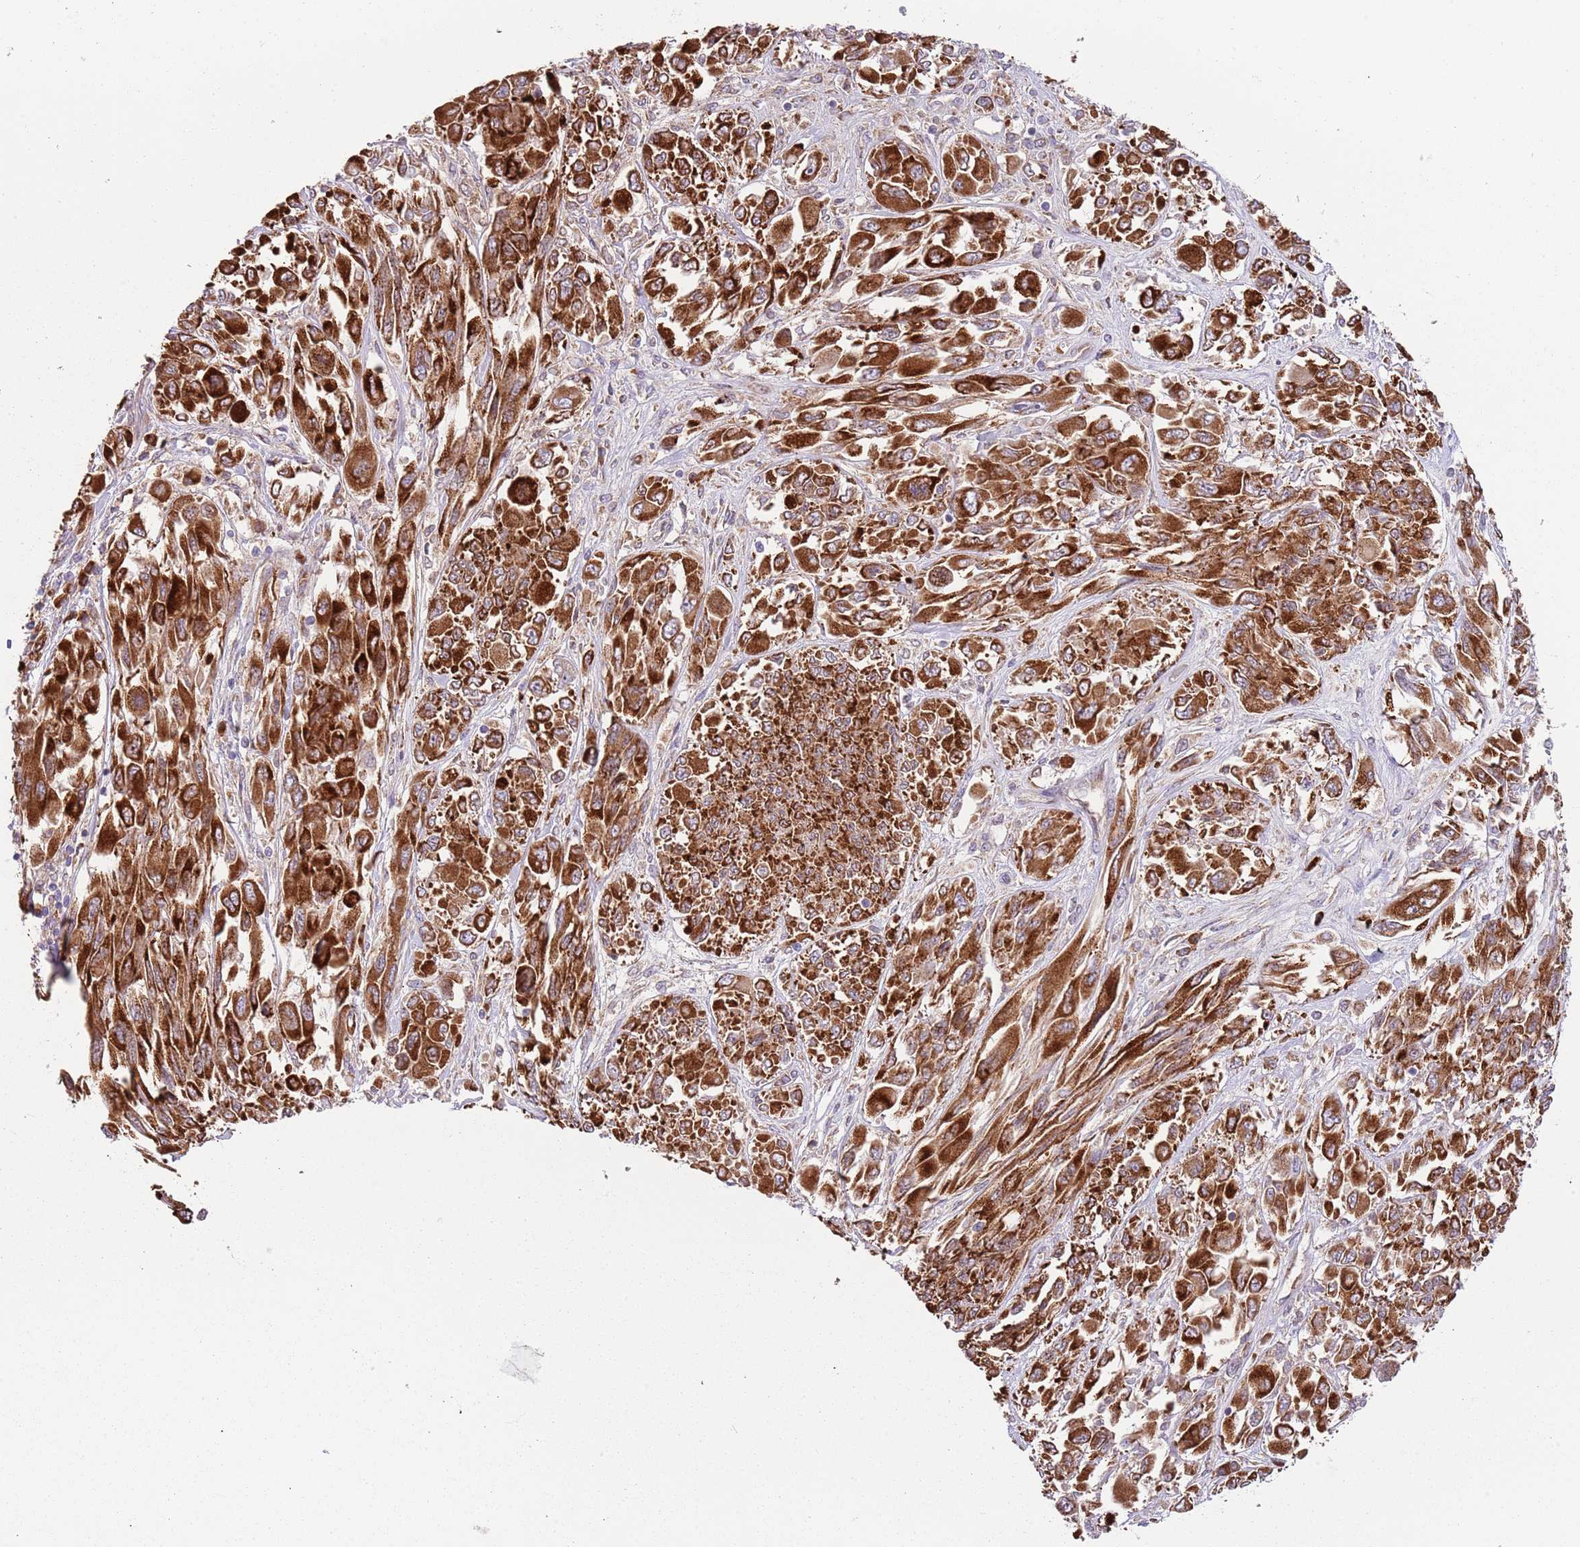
{"staining": {"intensity": "strong", "quantity": ">75%", "location": "cytoplasmic/membranous"}, "tissue": "melanoma", "cell_type": "Tumor cells", "image_type": "cancer", "snomed": [{"axis": "morphology", "description": "Malignant melanoma, NOS"}, {"axis": "topography", "description": "Skin"}], "caption": "Melanoma was stained to show a protein in brown. There is high levels of strong cytoplasmic/membranous positivity in approximately >75% of tumor cells.", "gene": "VWCE", "patient": {"sex": "female", "age": 91}}